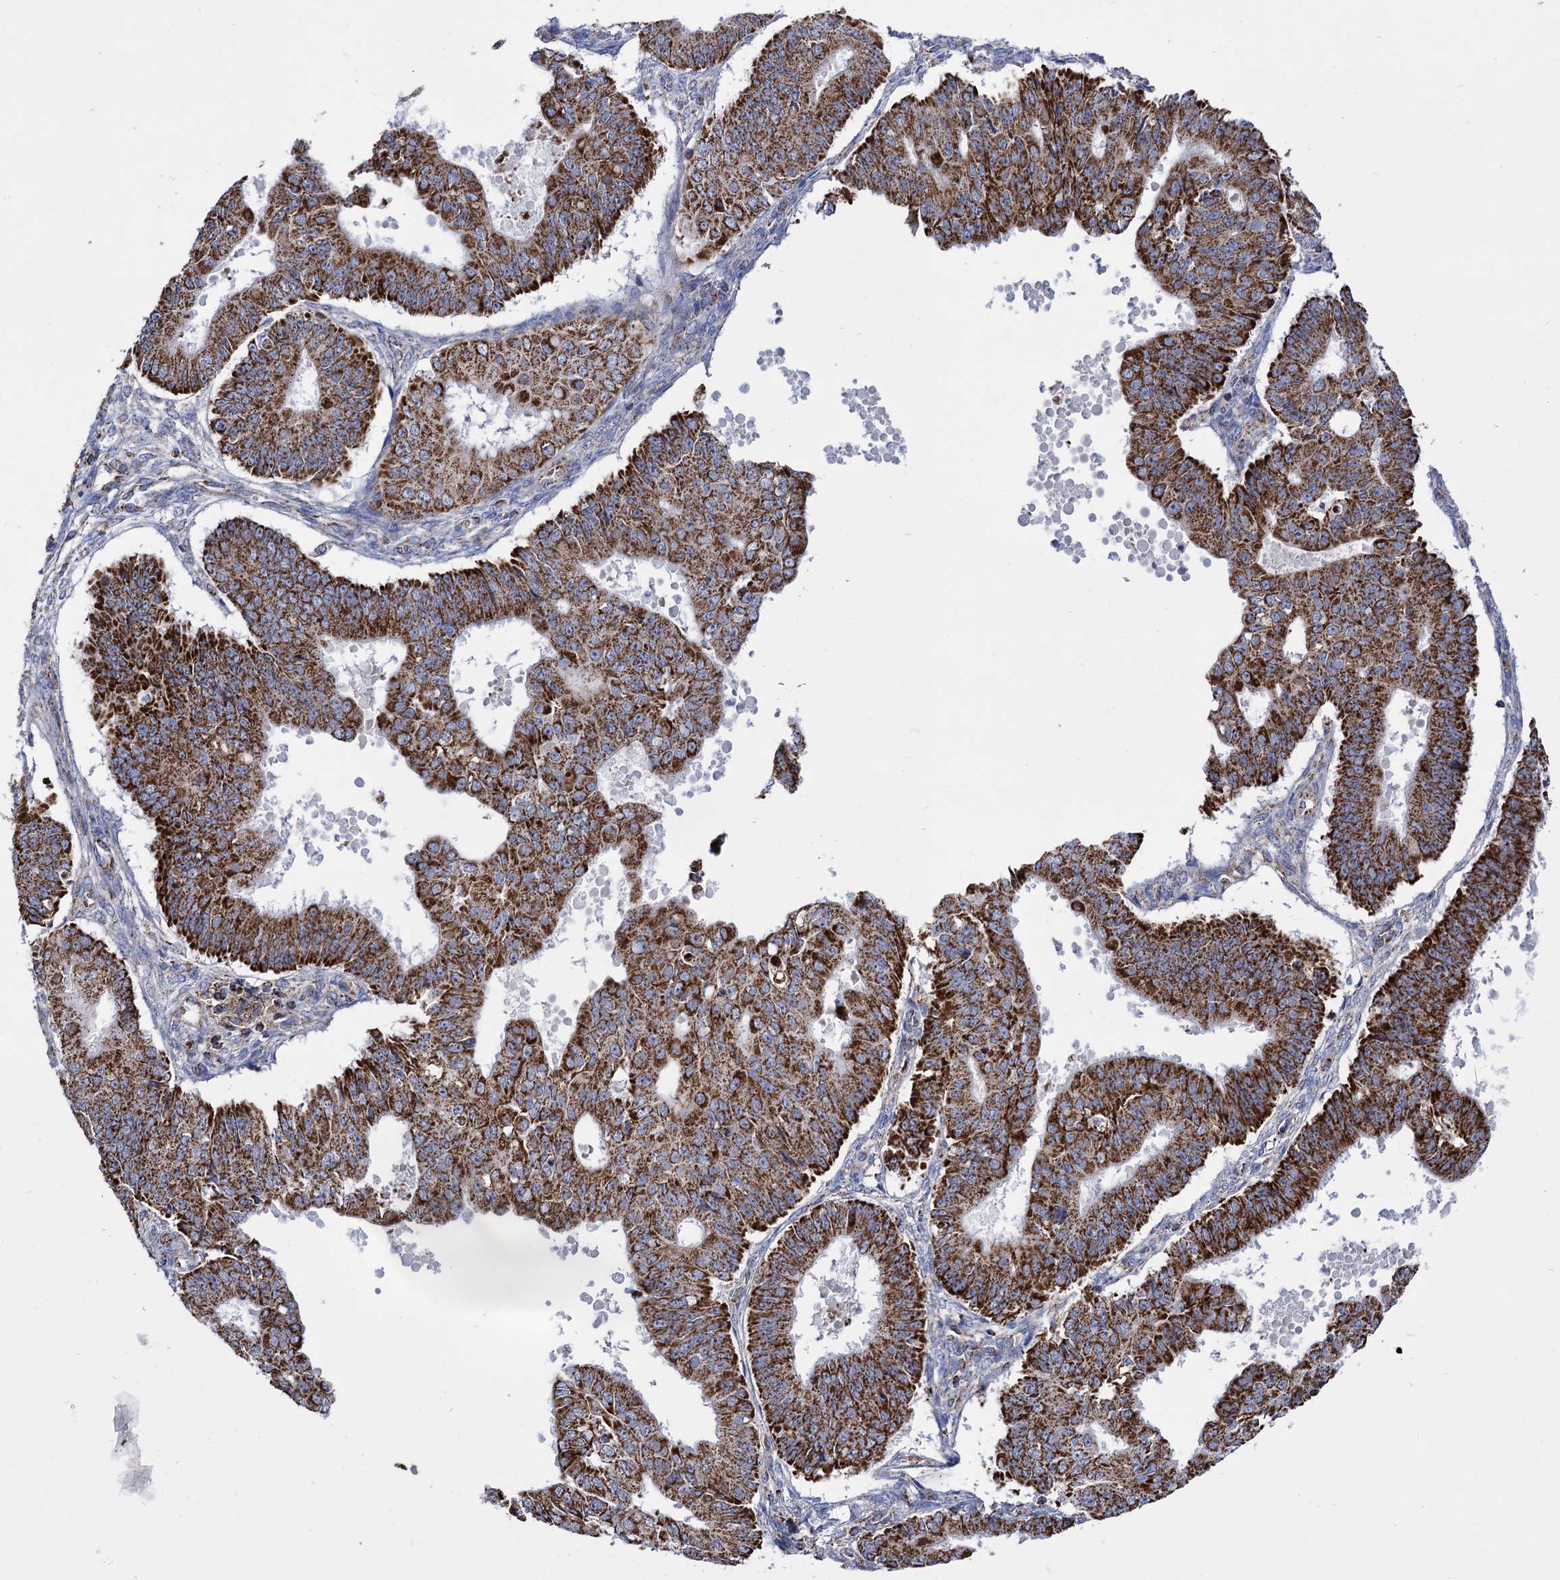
{"staining": {"intensity": "strong", "quantity": ">75%", "location": "cytoplasmic/membranous"}, "tissue": "ovarian cancer", "cell_type": "Tumor cells", "image_type": "cancer", "snomed": [{"axis": "morphology", "description": "Carcinoma, endometroid"}, {"axis": "topography", "description": "Appendix"}, {"axis": "topography", "description": "Ovary"}], "caption": "Ovarian cancer stained for a protein (brown) demonstrates strong cytoplasmic/membranous positive staining in about >75% of tumor cells.", "gene": "ABHD10", "patient": {"sex": "female", "age": 42}}